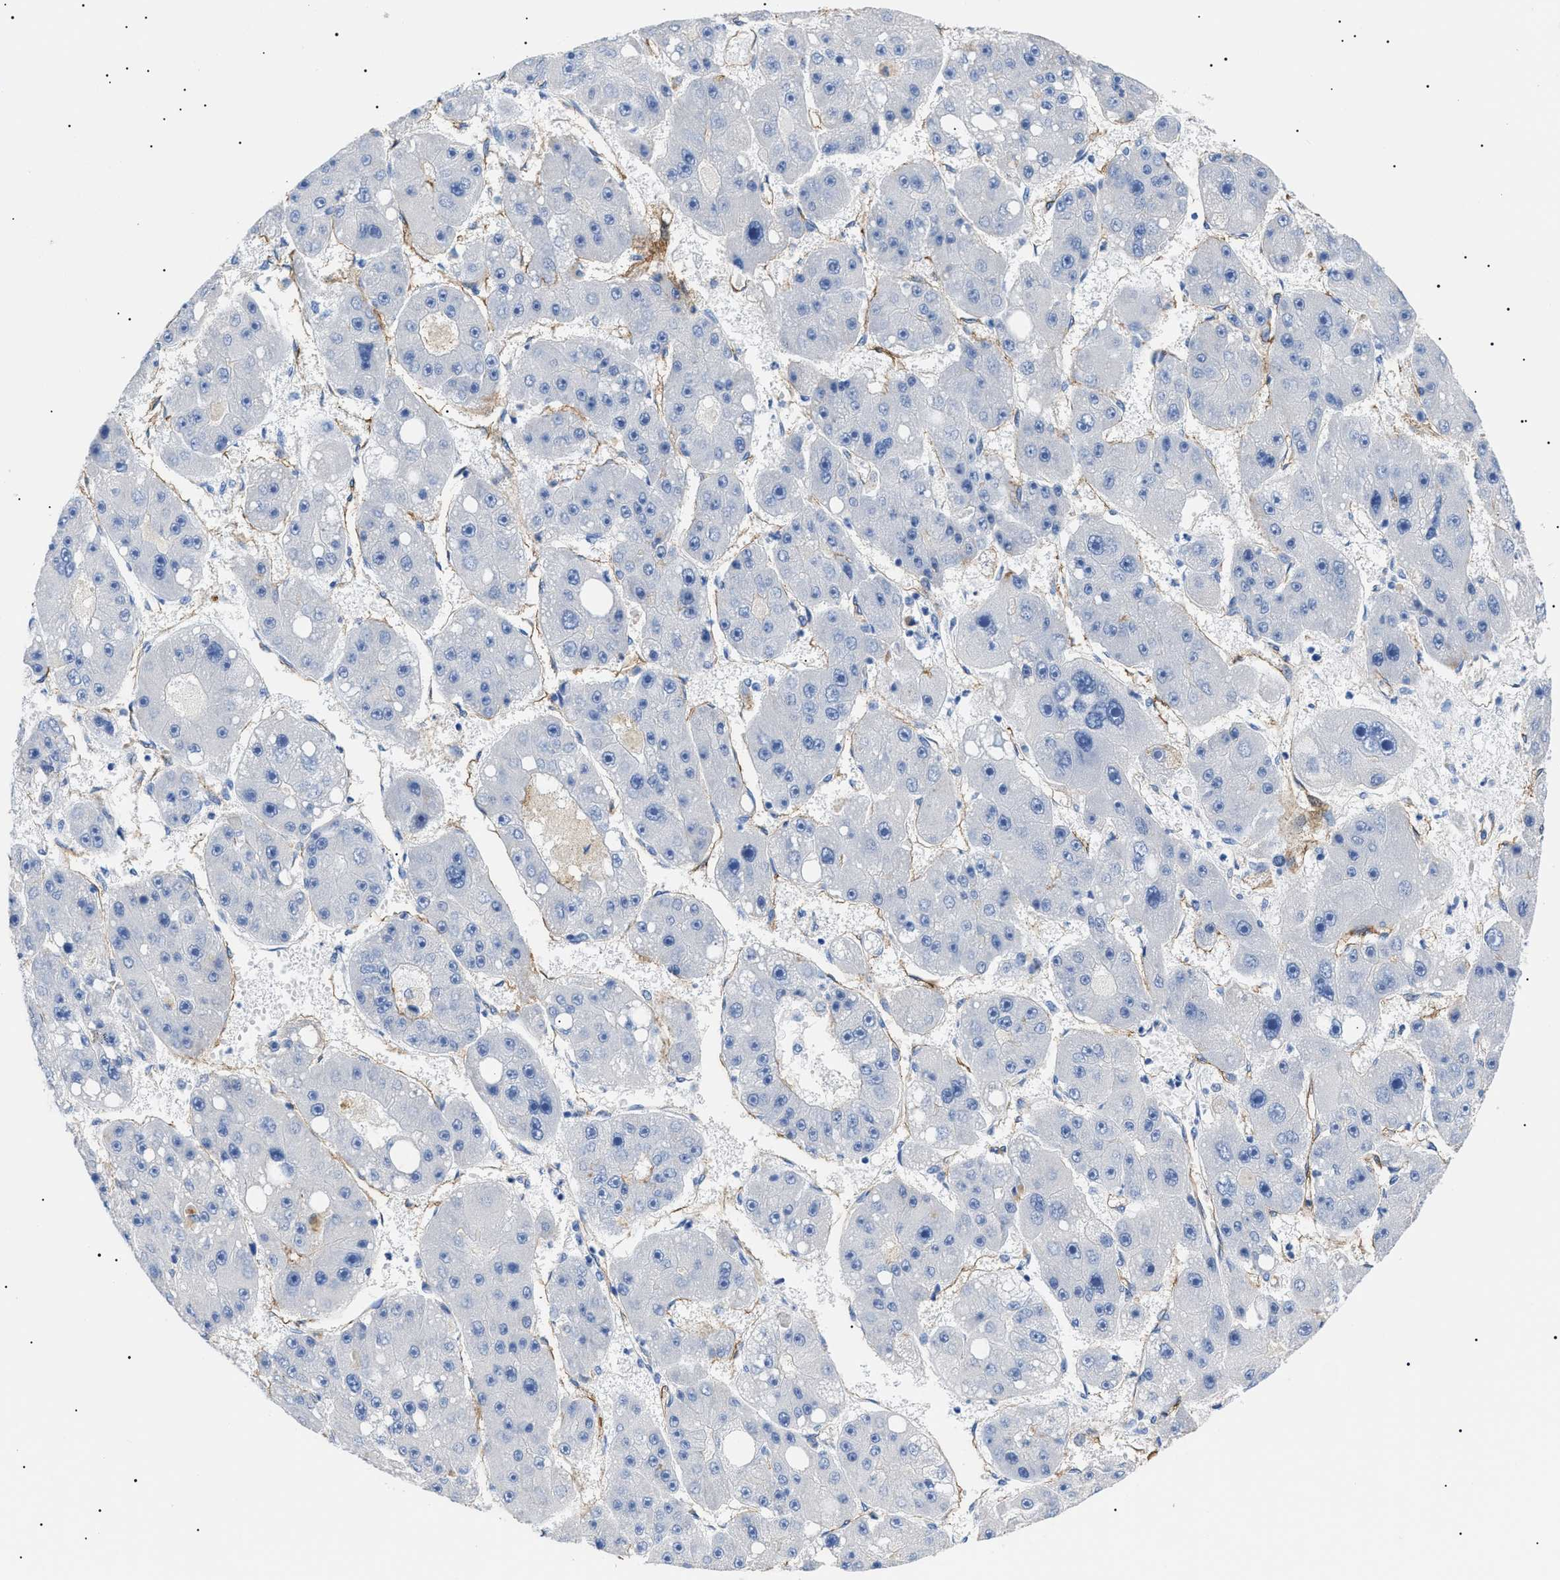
{"staining": {"intensity": "negative", "quantity": "none", "location": "none"}, "tissue": "liver cancer", "cell_type": "Tumor cells", "image_type": "cancer", "snomed": [{"axis": "morphology", "description": "Carcinoma, Hepatocellular, NOS"}, {"axis": "topography", "description": "Liver"}], "caption": "Liver cancer stained for a protein using immunohistochemistry (IHC) displays no staining tumor cells.", "gene": "PODXL", "patient": {"sex": "female", "age": 61}}